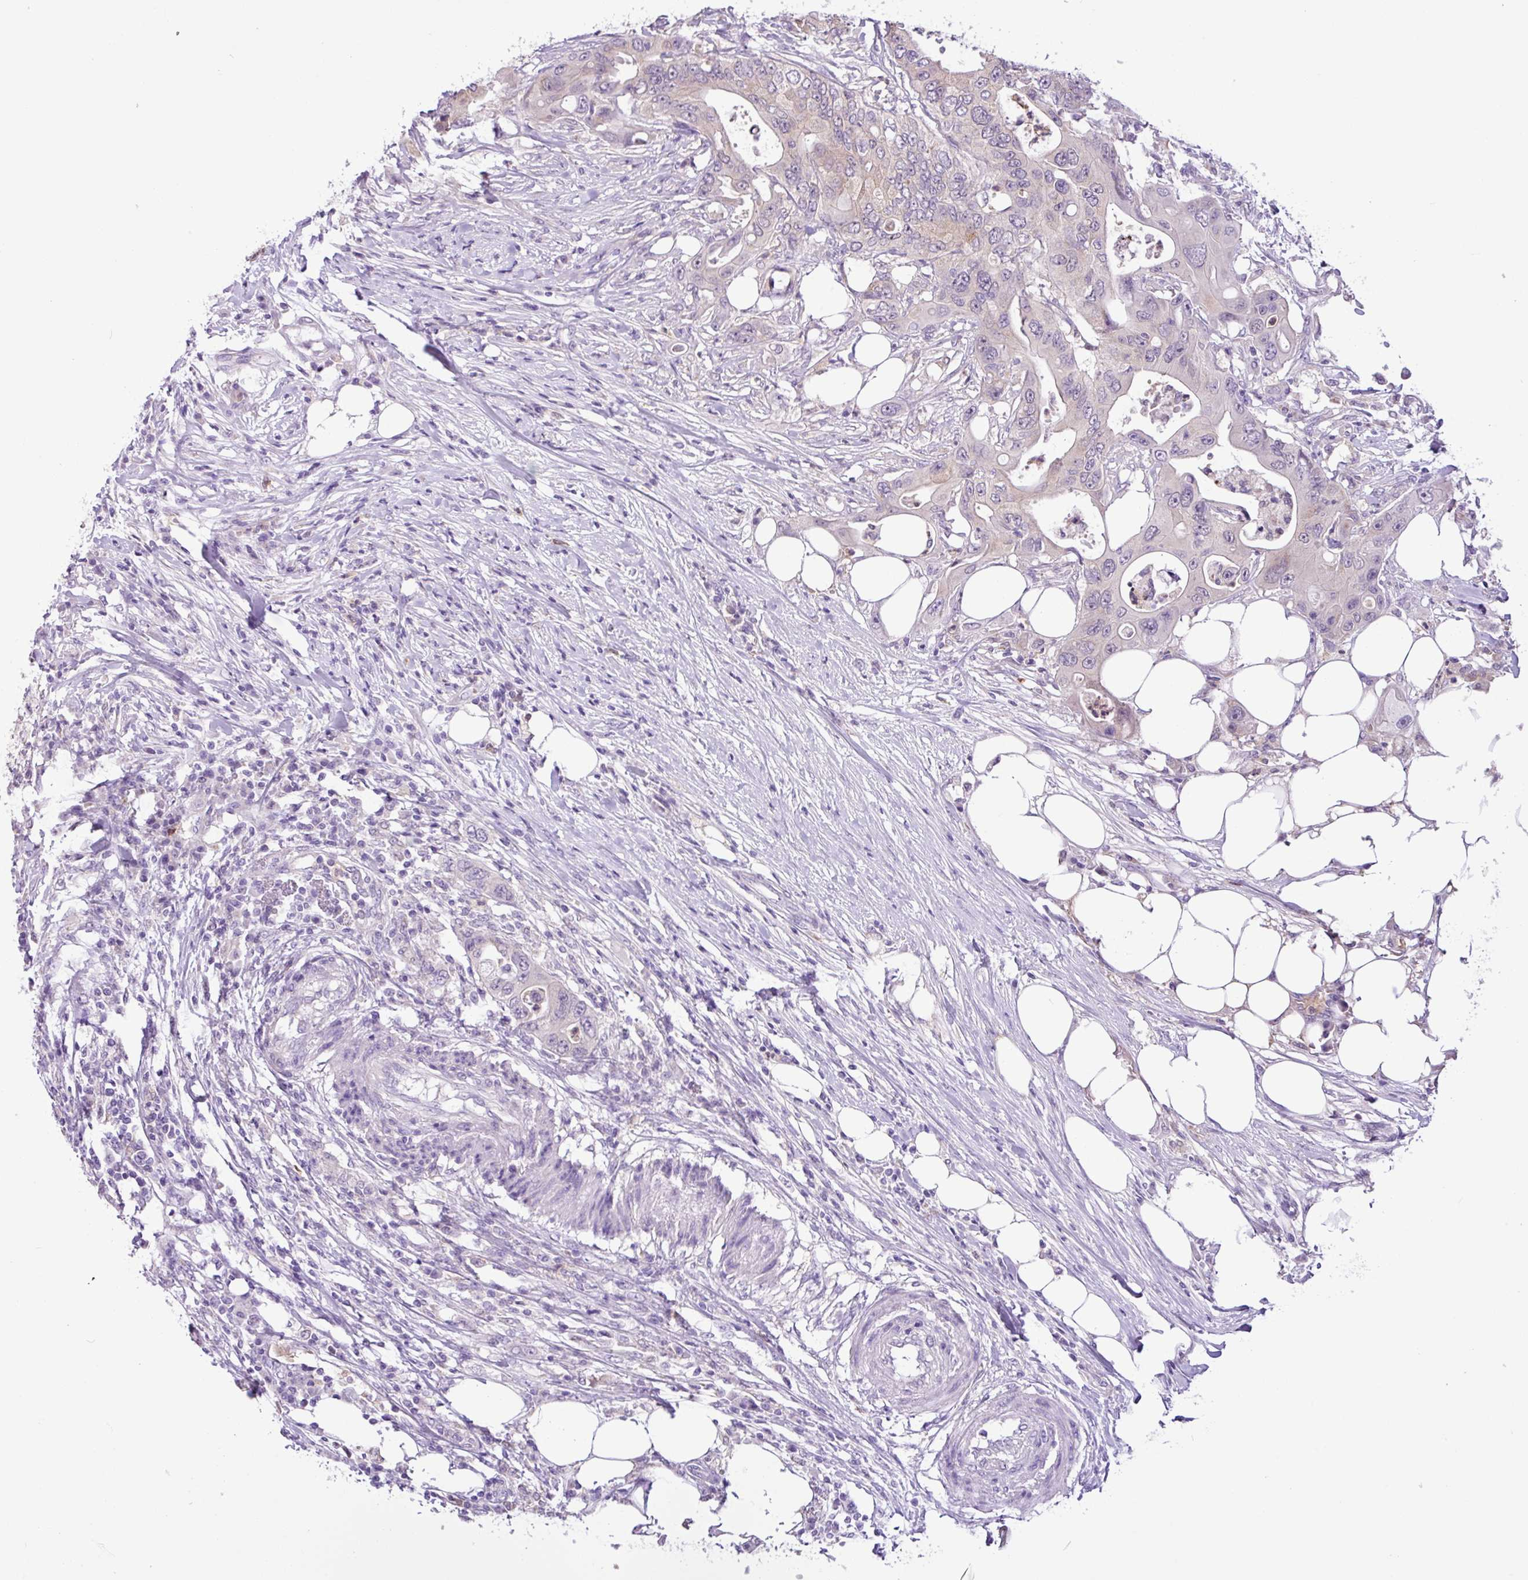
{"staining": {"intensity": "weak", "quantity": "<25%", "location": "cytoplasmic/membranous"}, "tissue": "colorectal cancer", "cell_type": "Tumor cells", "image_type": "cancer", "snomed": [{"axis": "morphology", "description": "Adenocarcinoma, NOS"}, {"axis": "topography", "description": "Colon"}], "caption": "Tumor cells are negative for brown protein staining in colorectal cancer (adenocarcinoma).", "gene": "TONSL", "patient": {"sex": "male", "age": 71}}